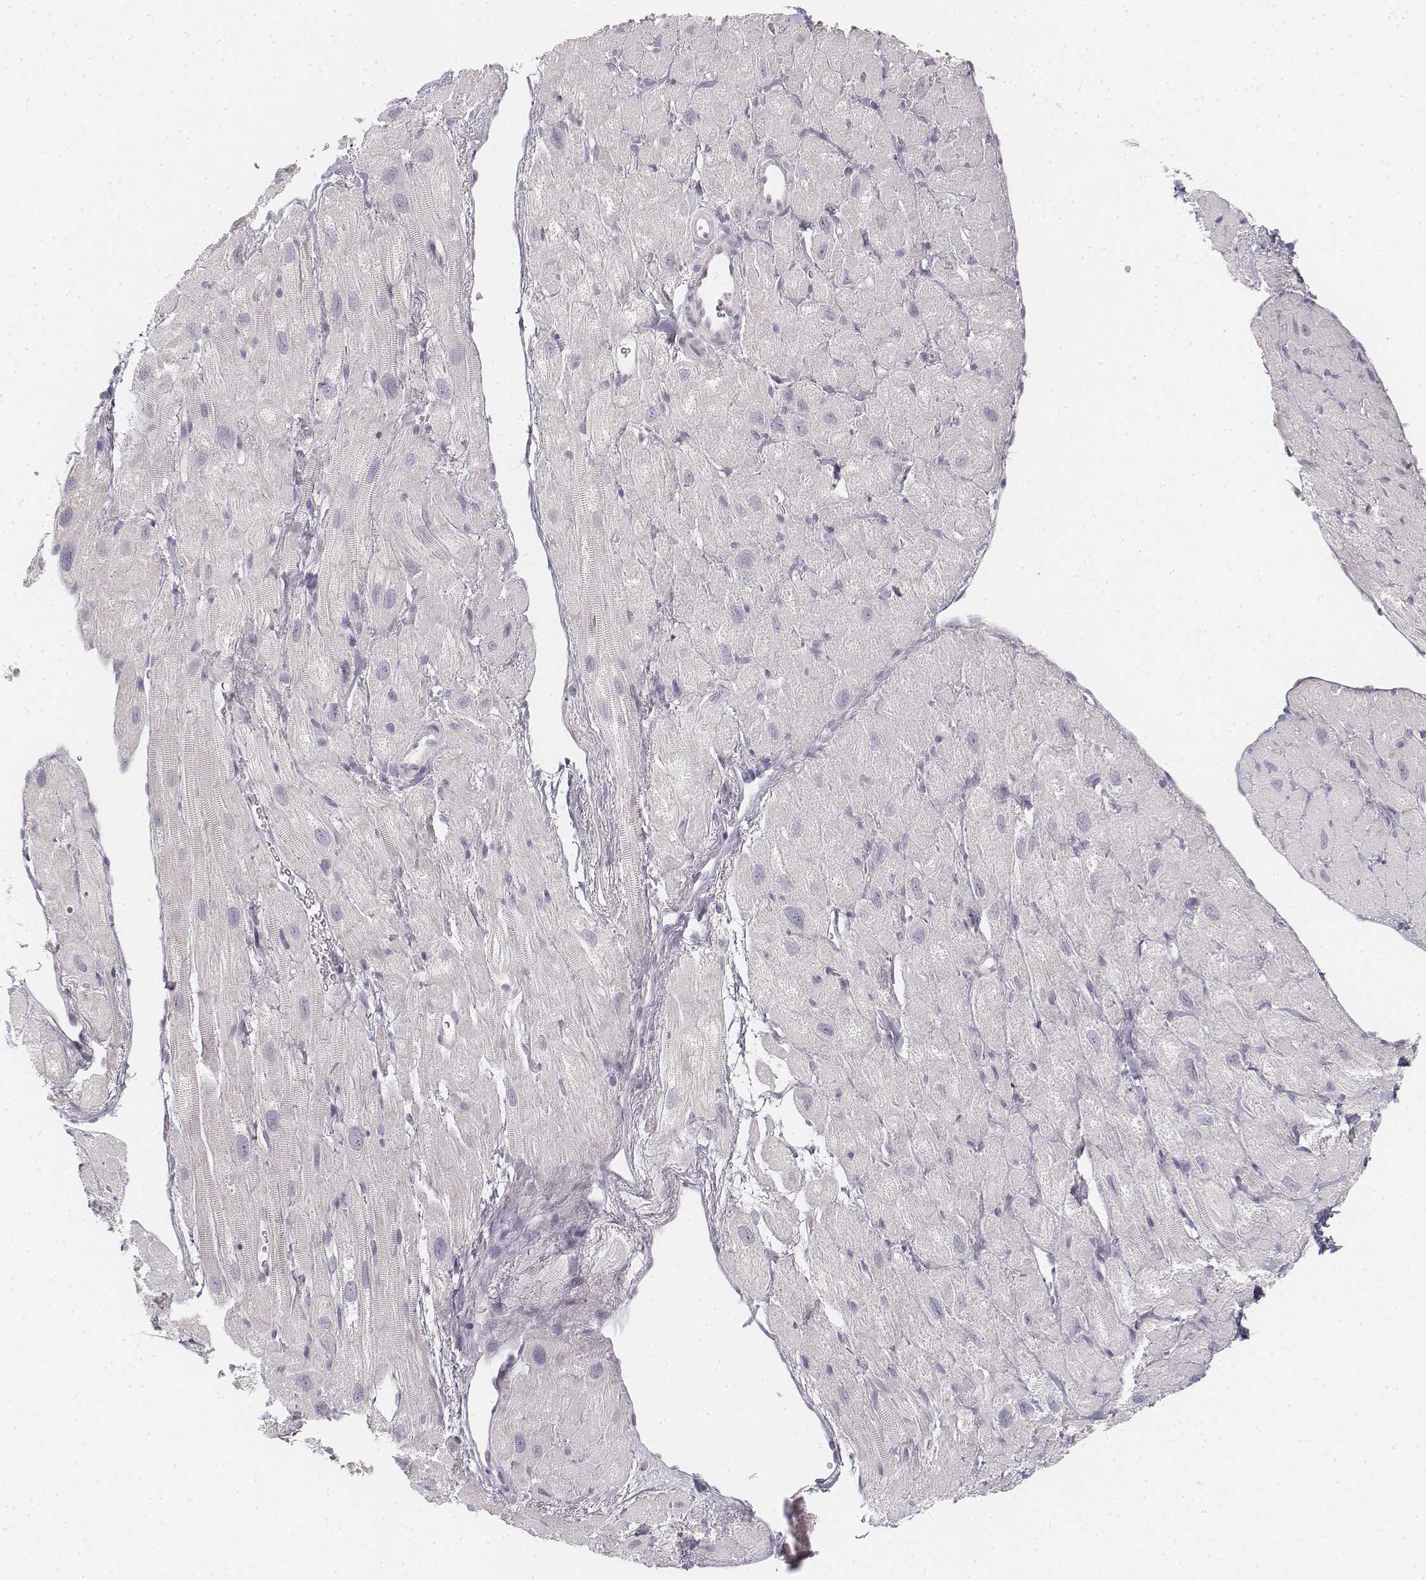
{"staining": {"intensity": "negative", "quantity": "none", "location": "none"}, "tissue": "heart muscle", "cell_type": "Cardiomyocytes", "image_type": "normal", "snomed": [{"axis": "morphology", "description": "Normal tissue, NOS"}, {"axis": "topography", "description": "Heart"}], "caption": "Immunohistochemistry (IHC) of benign heart muscle displays no expression in cardiomyocytes.", "gene": "DSG4", "patient": {"sex": "female", "age": 62}}